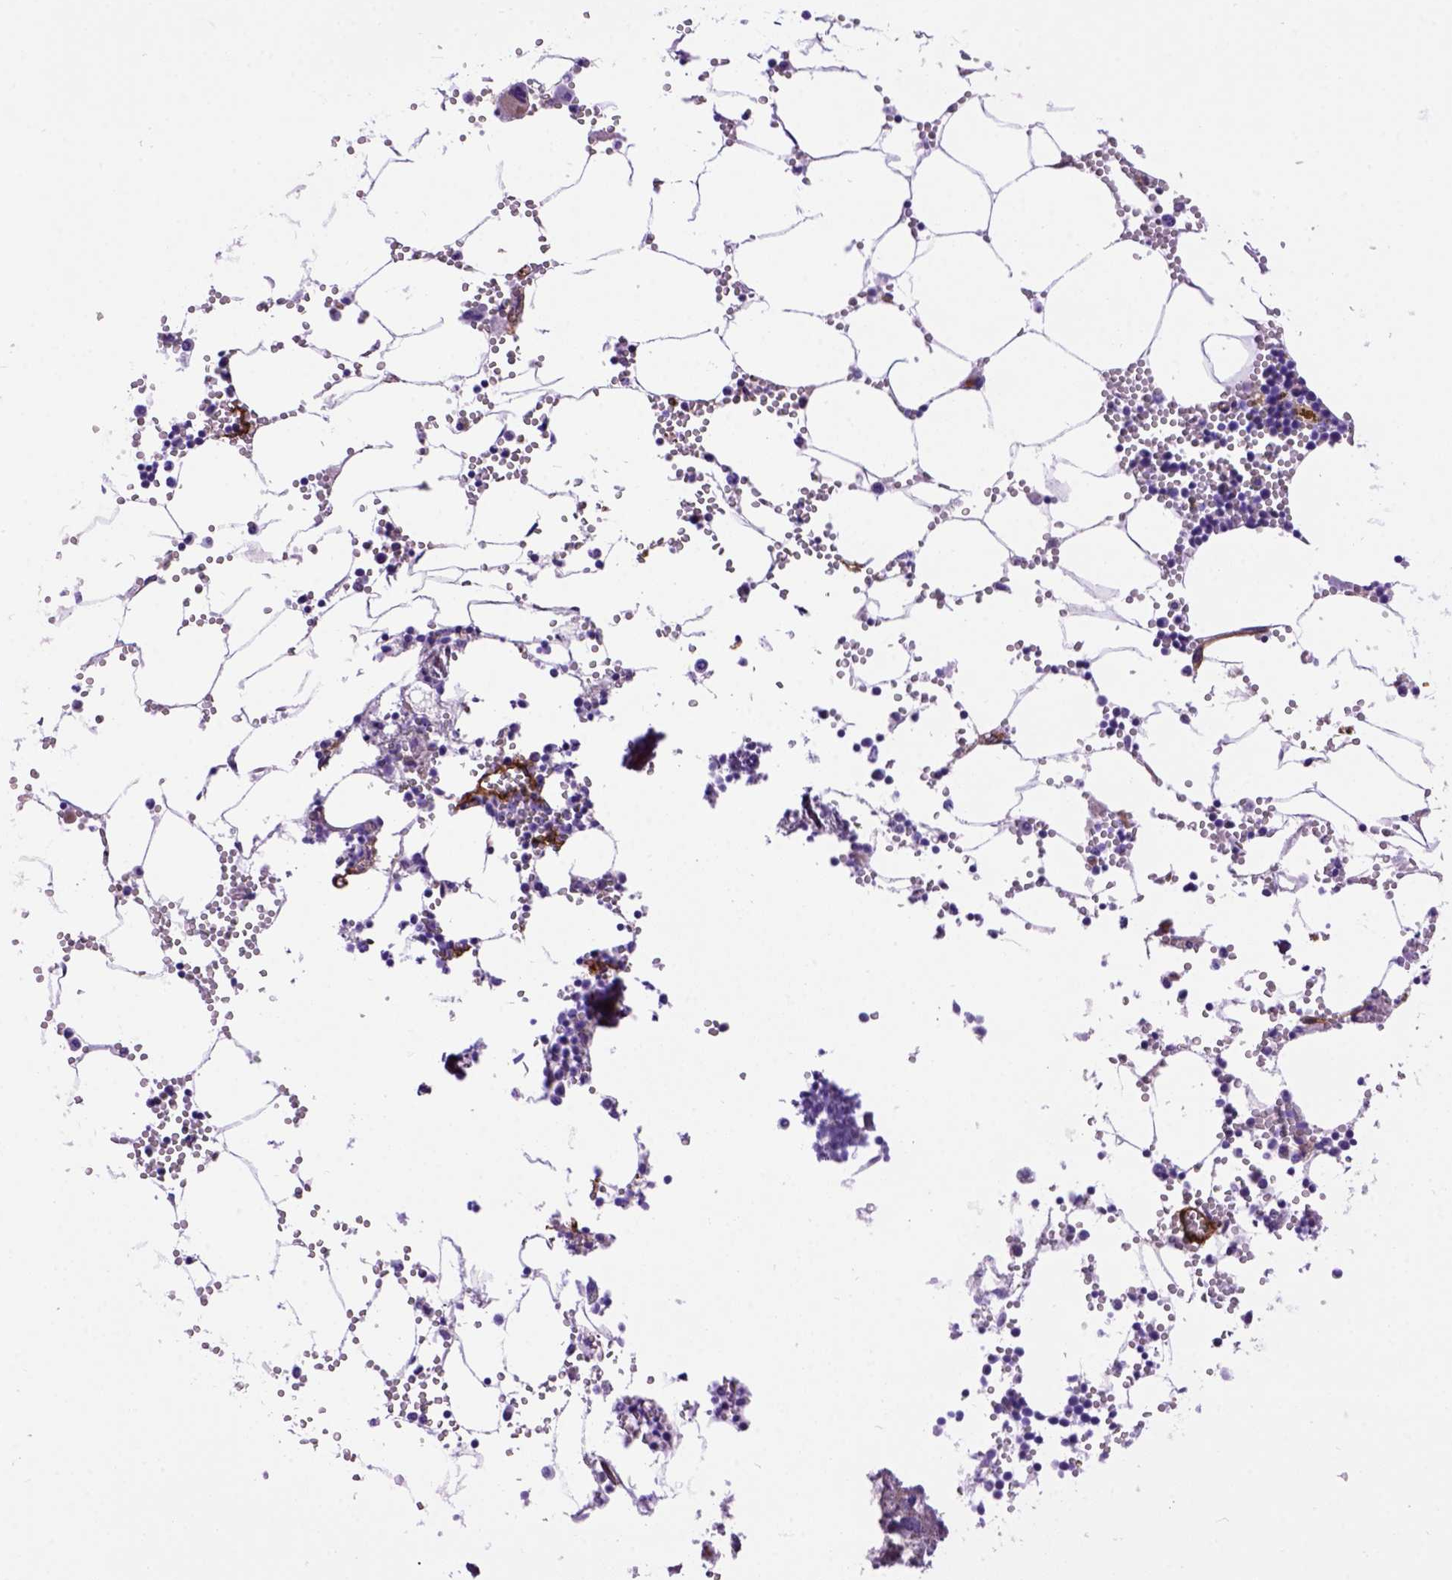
{"staining": {"intensity": "negative", "quantity": "none", "location": "none"}, "tissue": "bone marrow", "cell_type": "Hematopoietic cells", "image_type": "normal", "snomed": [{"axis": "morphology", "description": "Normal tissue, NOS"}, {"axis": "topography", "description": "Bone marrow"}], "caption": "Hematopoietic cells show no significant protein staining in benign bone marrow. (Brightfield microscopy of DAB immunohistochemistry (IHC) at high magnification).", "gene": "ENG", "patient": {"sex": "male", "age": 54}}